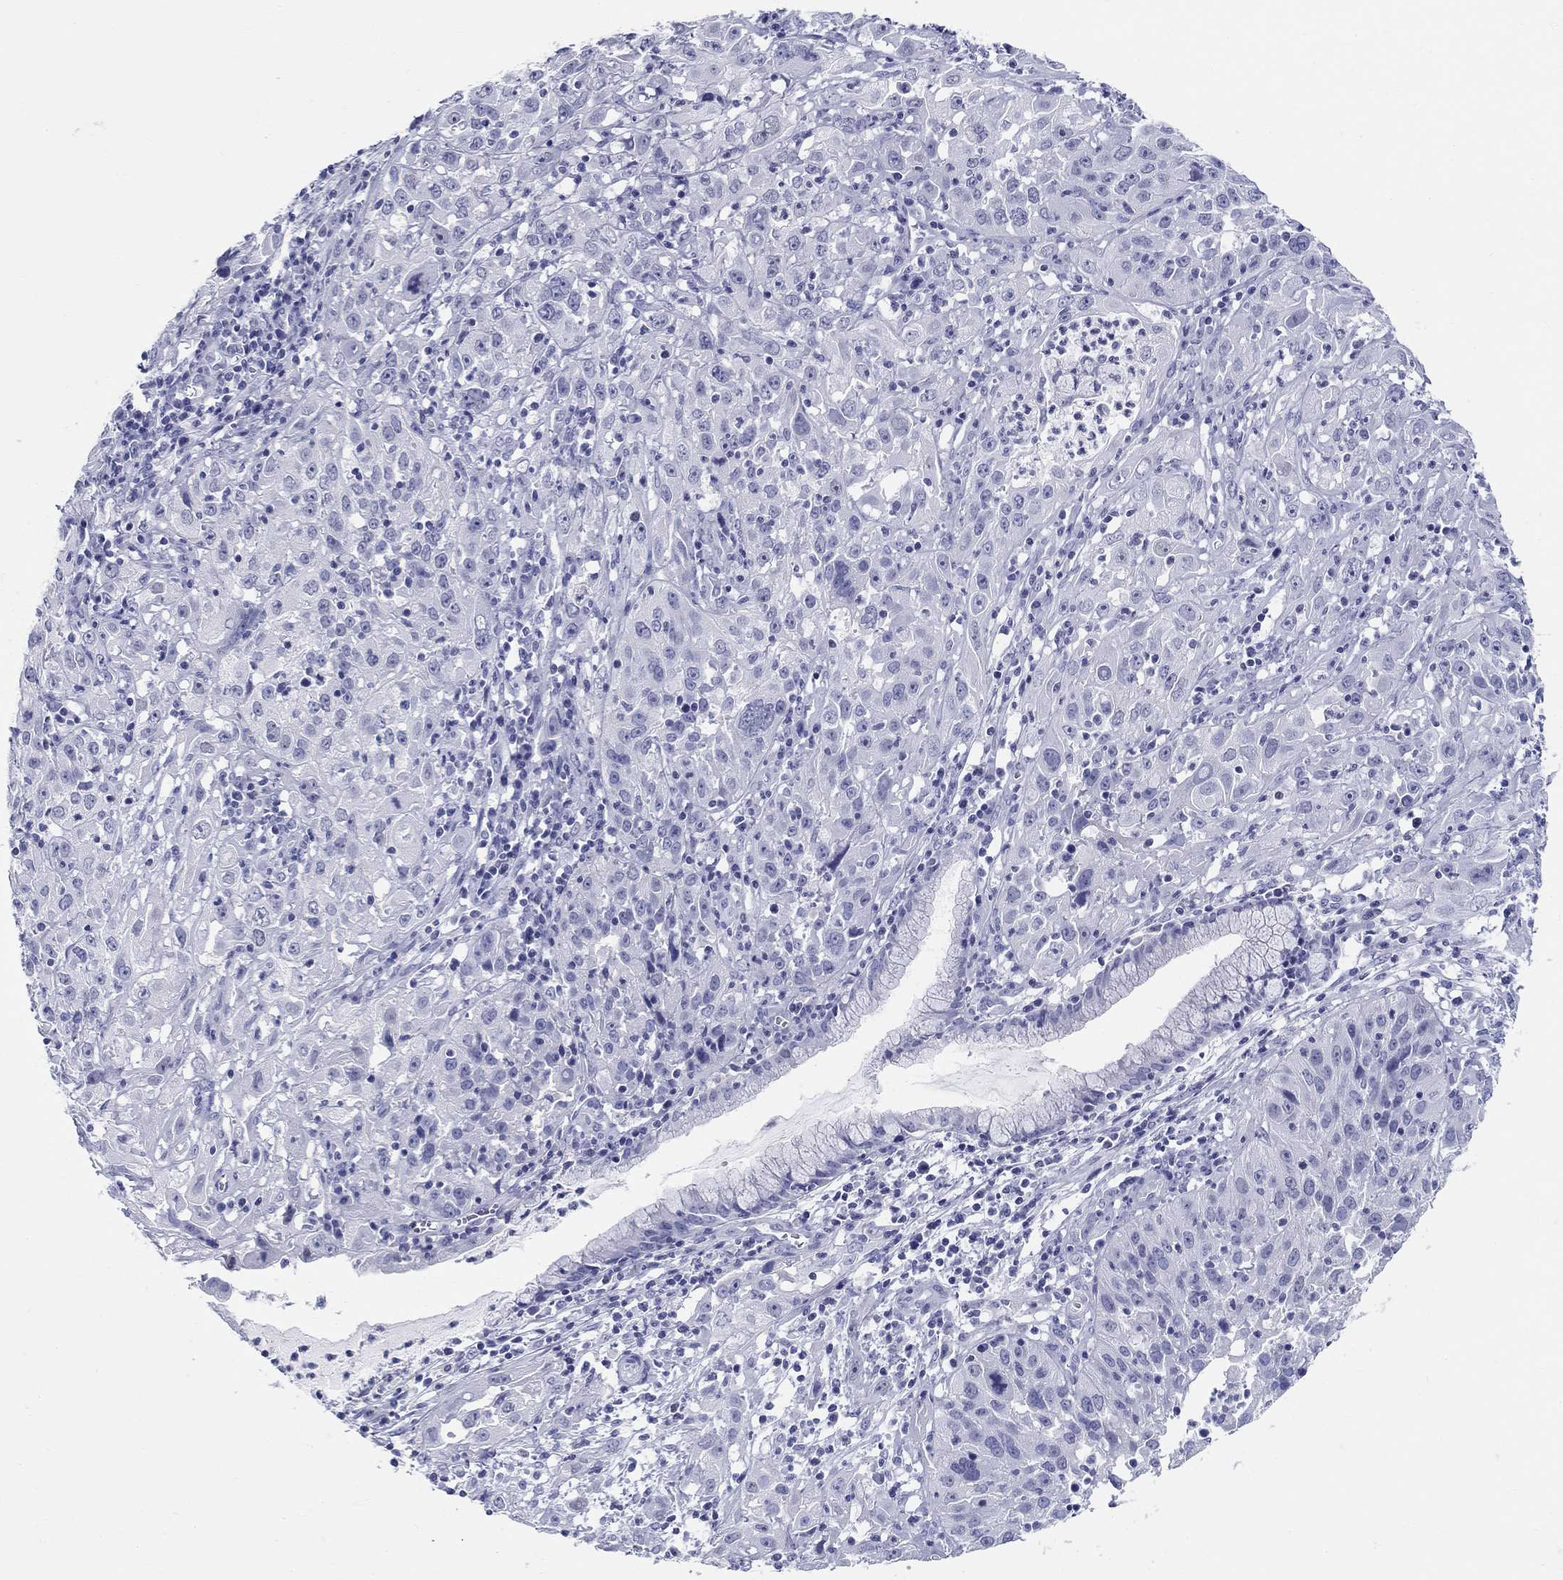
{"staining": {"intensity": "negative", "quantity": "none", "location": "none"}, "tissue": "cervical cancer", "cell_type": "Tumor cells", "image_type": "cancer", "snomed": [{"axis": "morphology", "description": "Squamous cell carcinoma, NOS"}, {"axis": "topography", "description": "Cervix"}], "caption": "Image shows no protein expression in tumor cells of cervical squamous cell carcinoma tissue.", "gene": "LAMP5", "patient": {"sex": "female", "age": 32}}